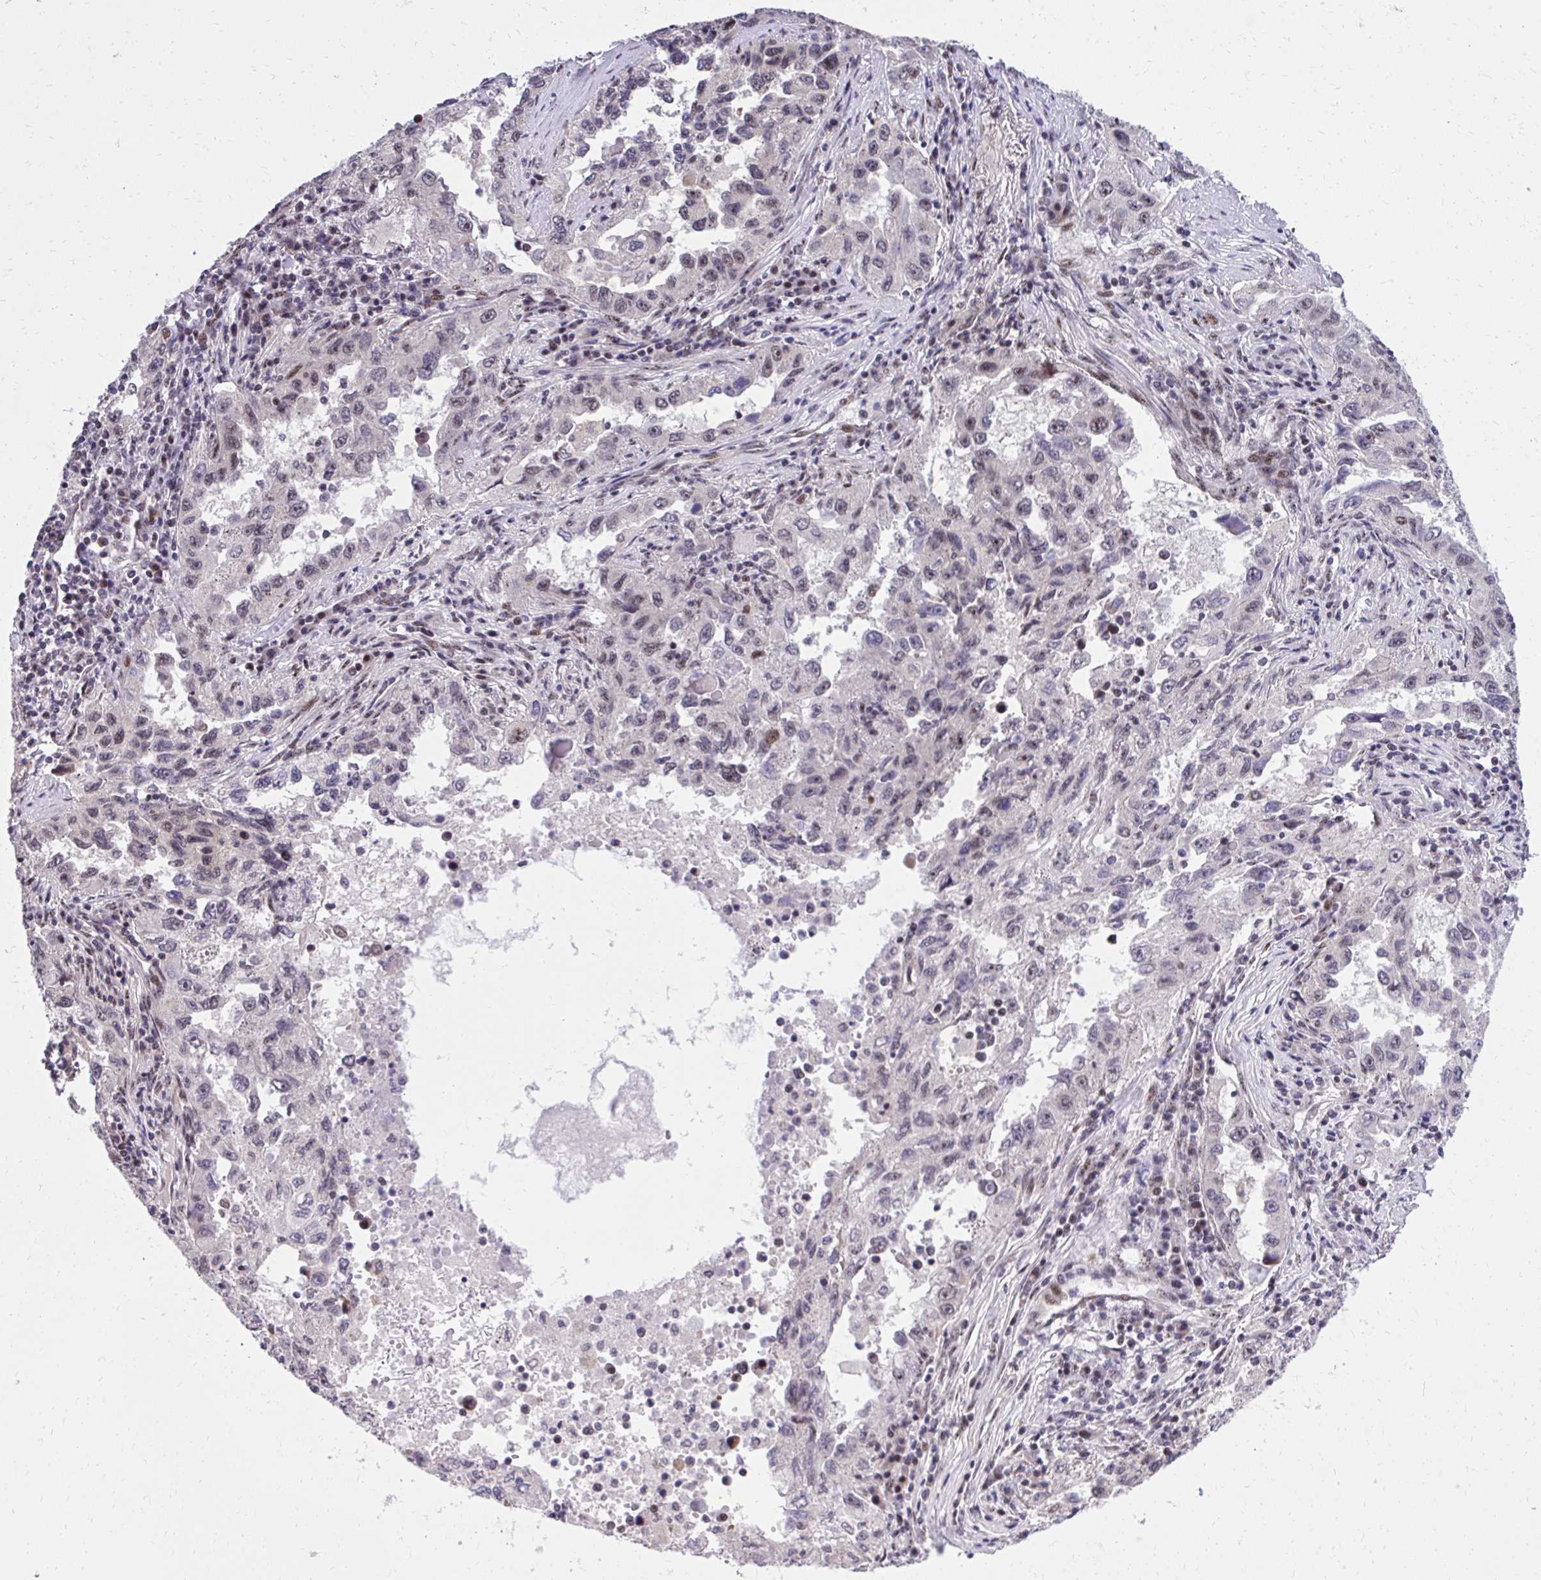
{"staining": {"intensity": "moderate", "quantity": "25%-75%", "location": "nuclear"}, "tissue": "lung cancer", "cell_type": "Tumor cells", "image_type": "cancer", "snomed": [{"axis": "morphology", "description": "Adenocarcinoma, NOS"}, {"axis": "topography", "description": "Lung"}], "caption": "Human lung cancer stained with a protein marker reveals moderate staining in tumor cells.", "gene": "HOXA4", "patient": {"sex": "female", "age": 73}}